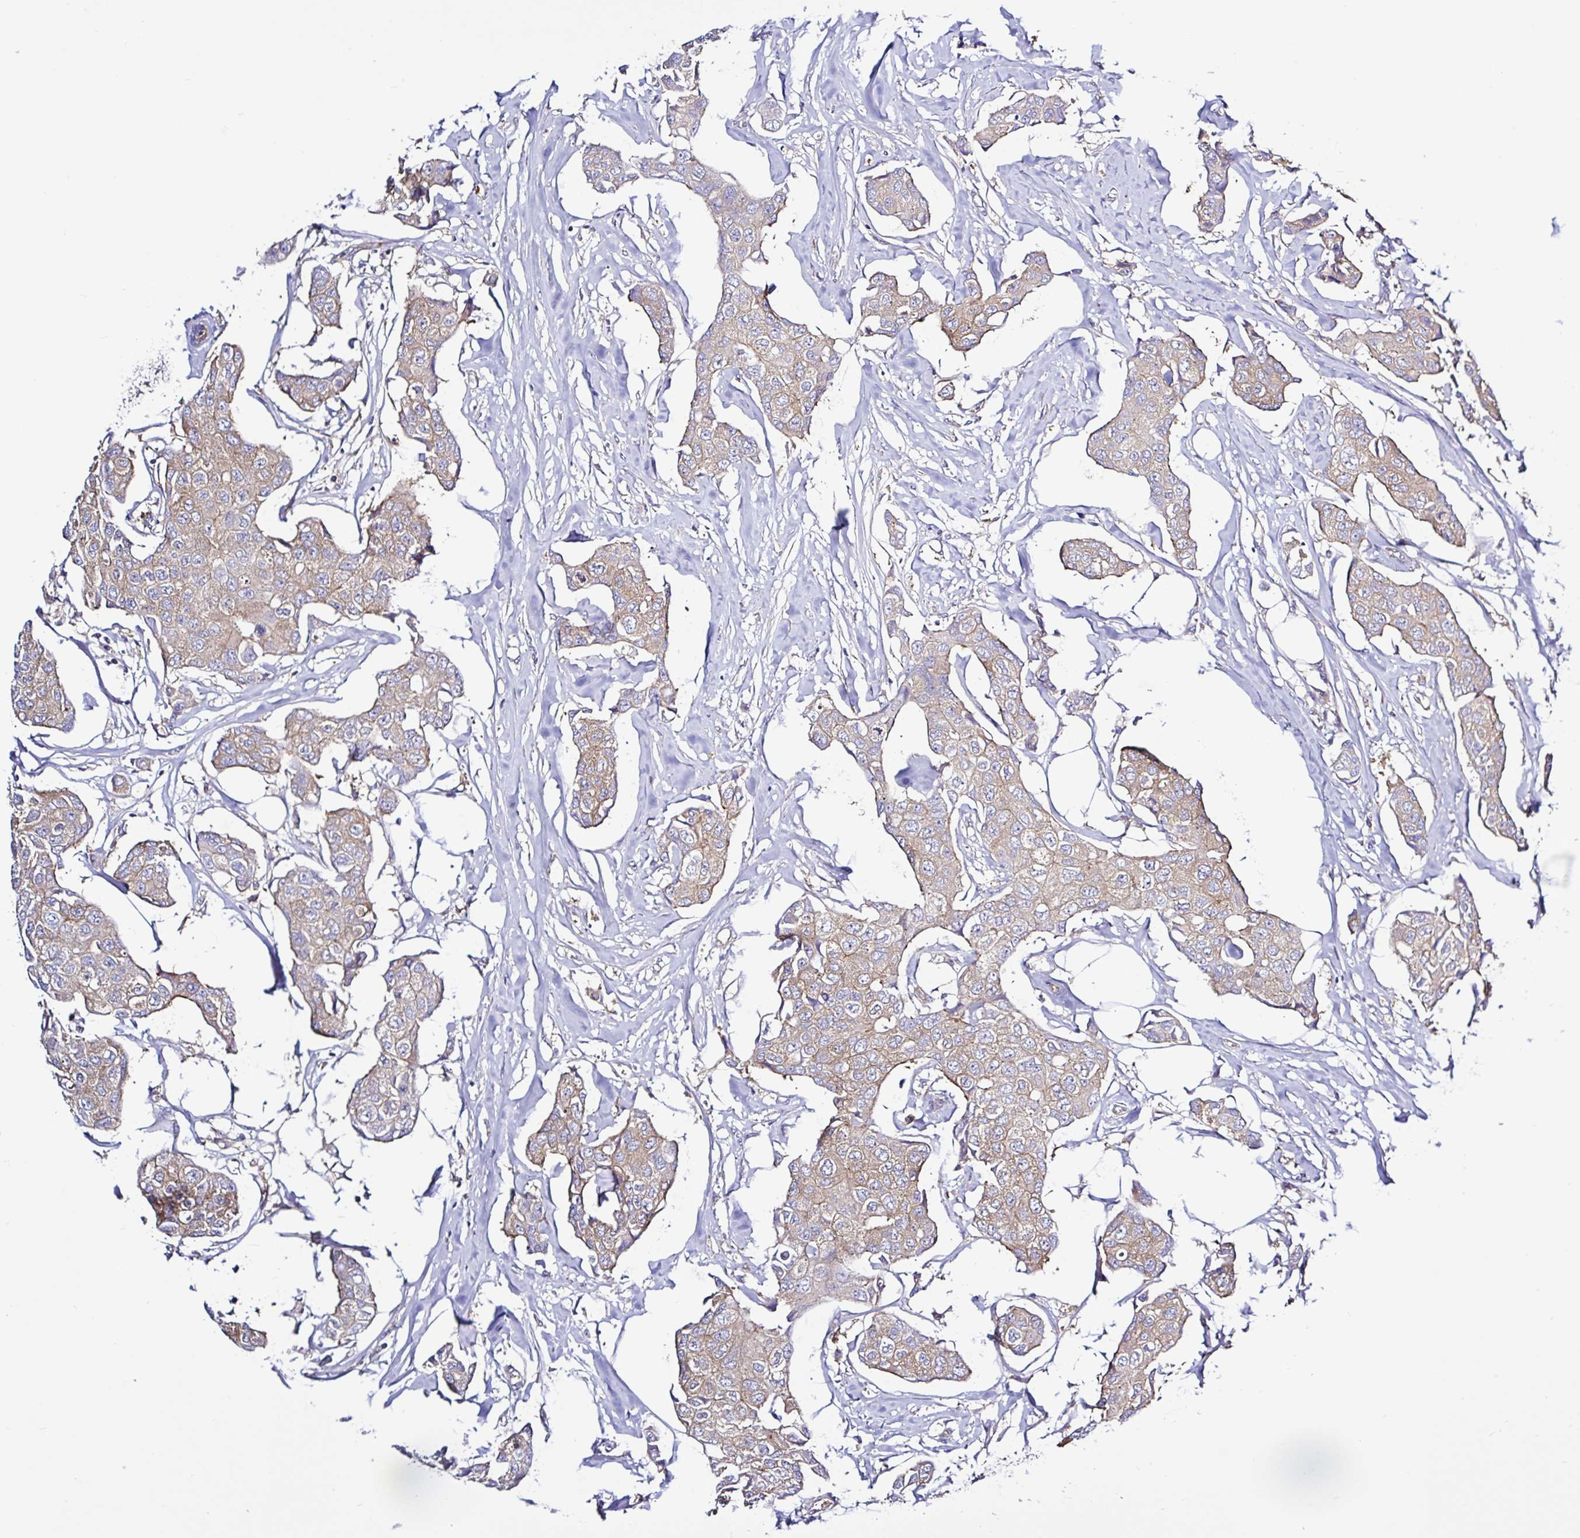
{"staining": {"intensity": "moderate", "quantity": ">75%", "location": "cytoplasmic/membranous"}, "tissue": "breast cancer", "cell_type": "Tumor cells", "image_type": "cancer", "snomed": [{"axis": "morphology", "description": "Duct carcinoma"}, {"axis": "topography", "description": "Breast"}, {"axis": "topography", "description": "Lymph node"}], "caption": "Moderate cytoplasmic/membranous expression is seen in about >75% of tumor cells in breast cancer (invasive ductal carcinoma).", "gene": "LARS1", "patient": {"sex": "female", "age": 80}}